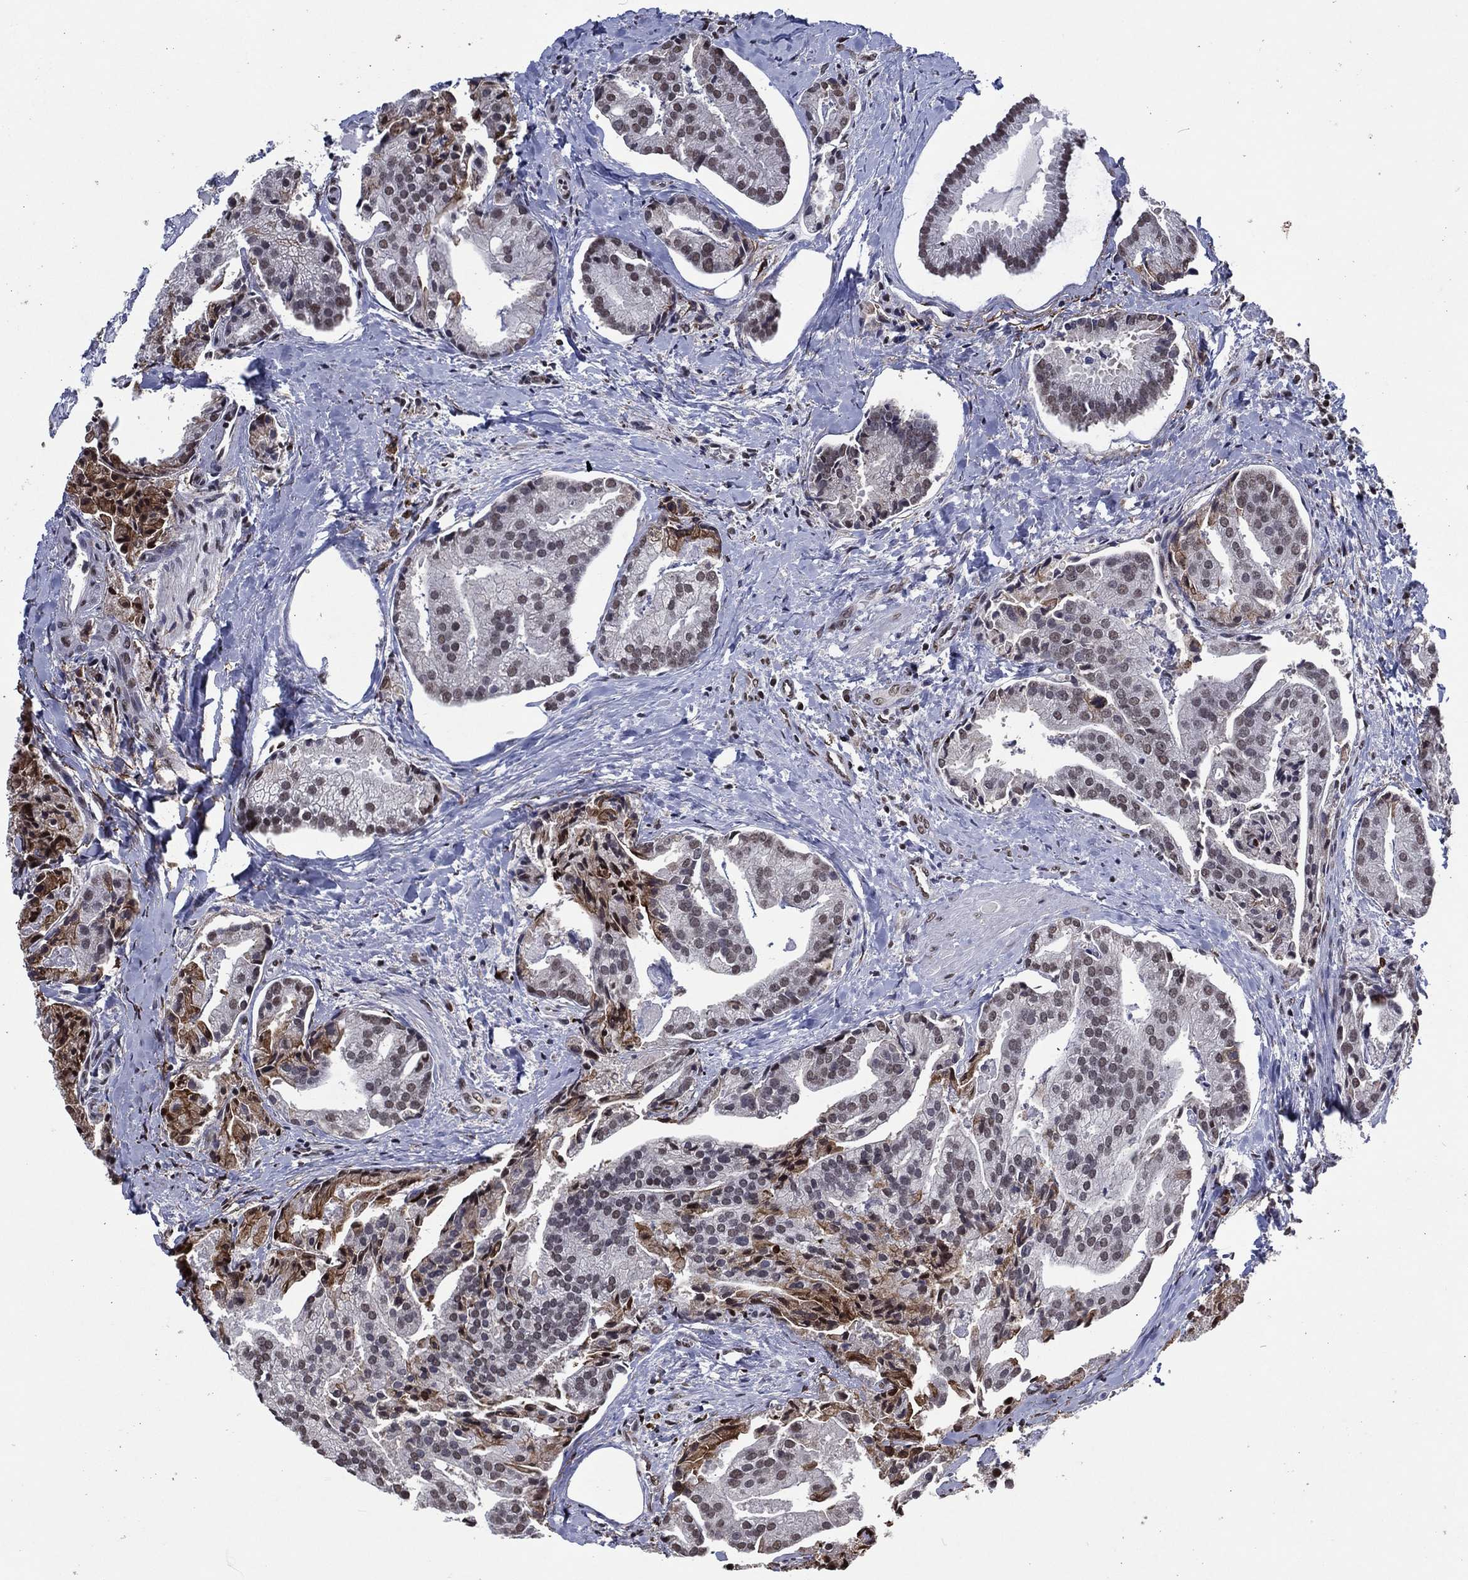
{"staining": {"intensity": "weak", "quantity": "<25%", "location": "nuclear"}, "tissue": "prostate cancer", "cell_type": "Tumor cells", "image_type": "cancer", "snomed": [{"axis": "morphology", "description": "Adenocarcinoma, NOS"}, {"axis": "topography", "description": "Prostate and seminal vesicle, NOS"}, {"axis": "topography", "description": "Prostate"}], "caption": "Immunohistochemistry micrograph of prostate cancer (adenocarcinoma) stained for a protein (brown), which demonstrates no expression in tumor cells.", "gene": "ZBTB42", "patient": {"sex": "male", "age": 44}}